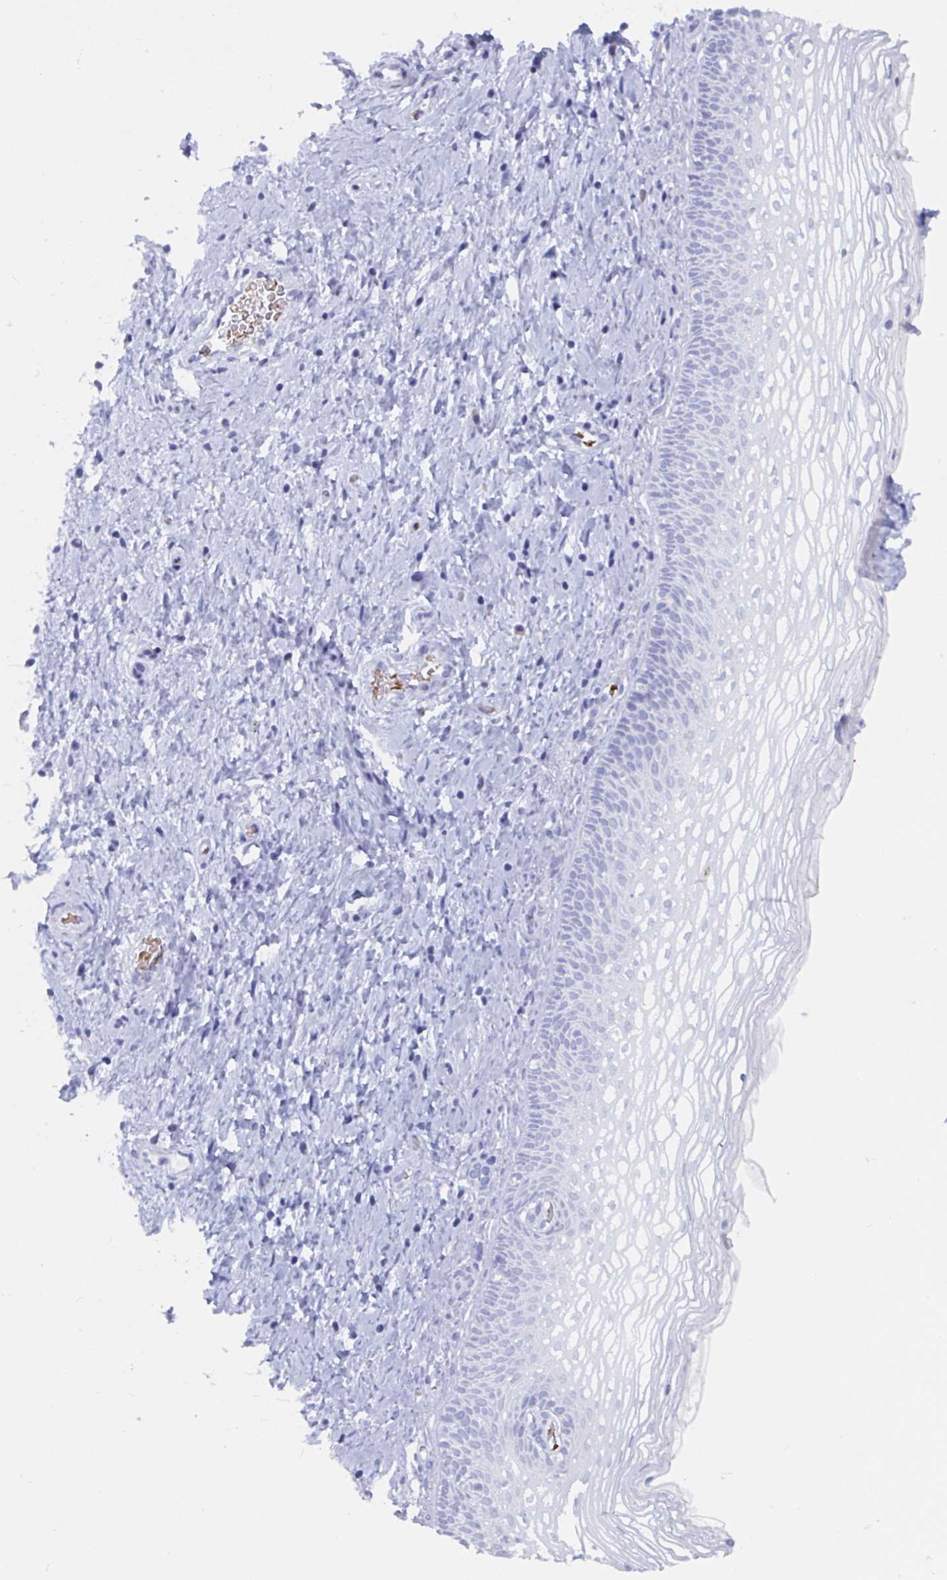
{"staining": {"intensity": "strong", "quantity": ">75%", "location": "cytoplasmic/membranous"}, "tissue": "cervix", "cell_type": "Glandular cells", "image_type": "normal", "snomed": [{"axis": "morphology", "description": "Normal tissue, NOS"}, {"axis": "topography", "description": "Cervix"}], "caption": "Immunohistochemistry (IHC) staining of benign cervix, which shows high levels of strong cytoplasmic/membranous expression in approximately >75% of glandular cells indicating strong cytoplasmic/membranous protein staining. The staining was performed using DAB (brown) for protein detection and nuclei were counterstained in hematoxylin (blue).", "gene": "CLDN8", "patient": {"sex": "female", "age": 34}}